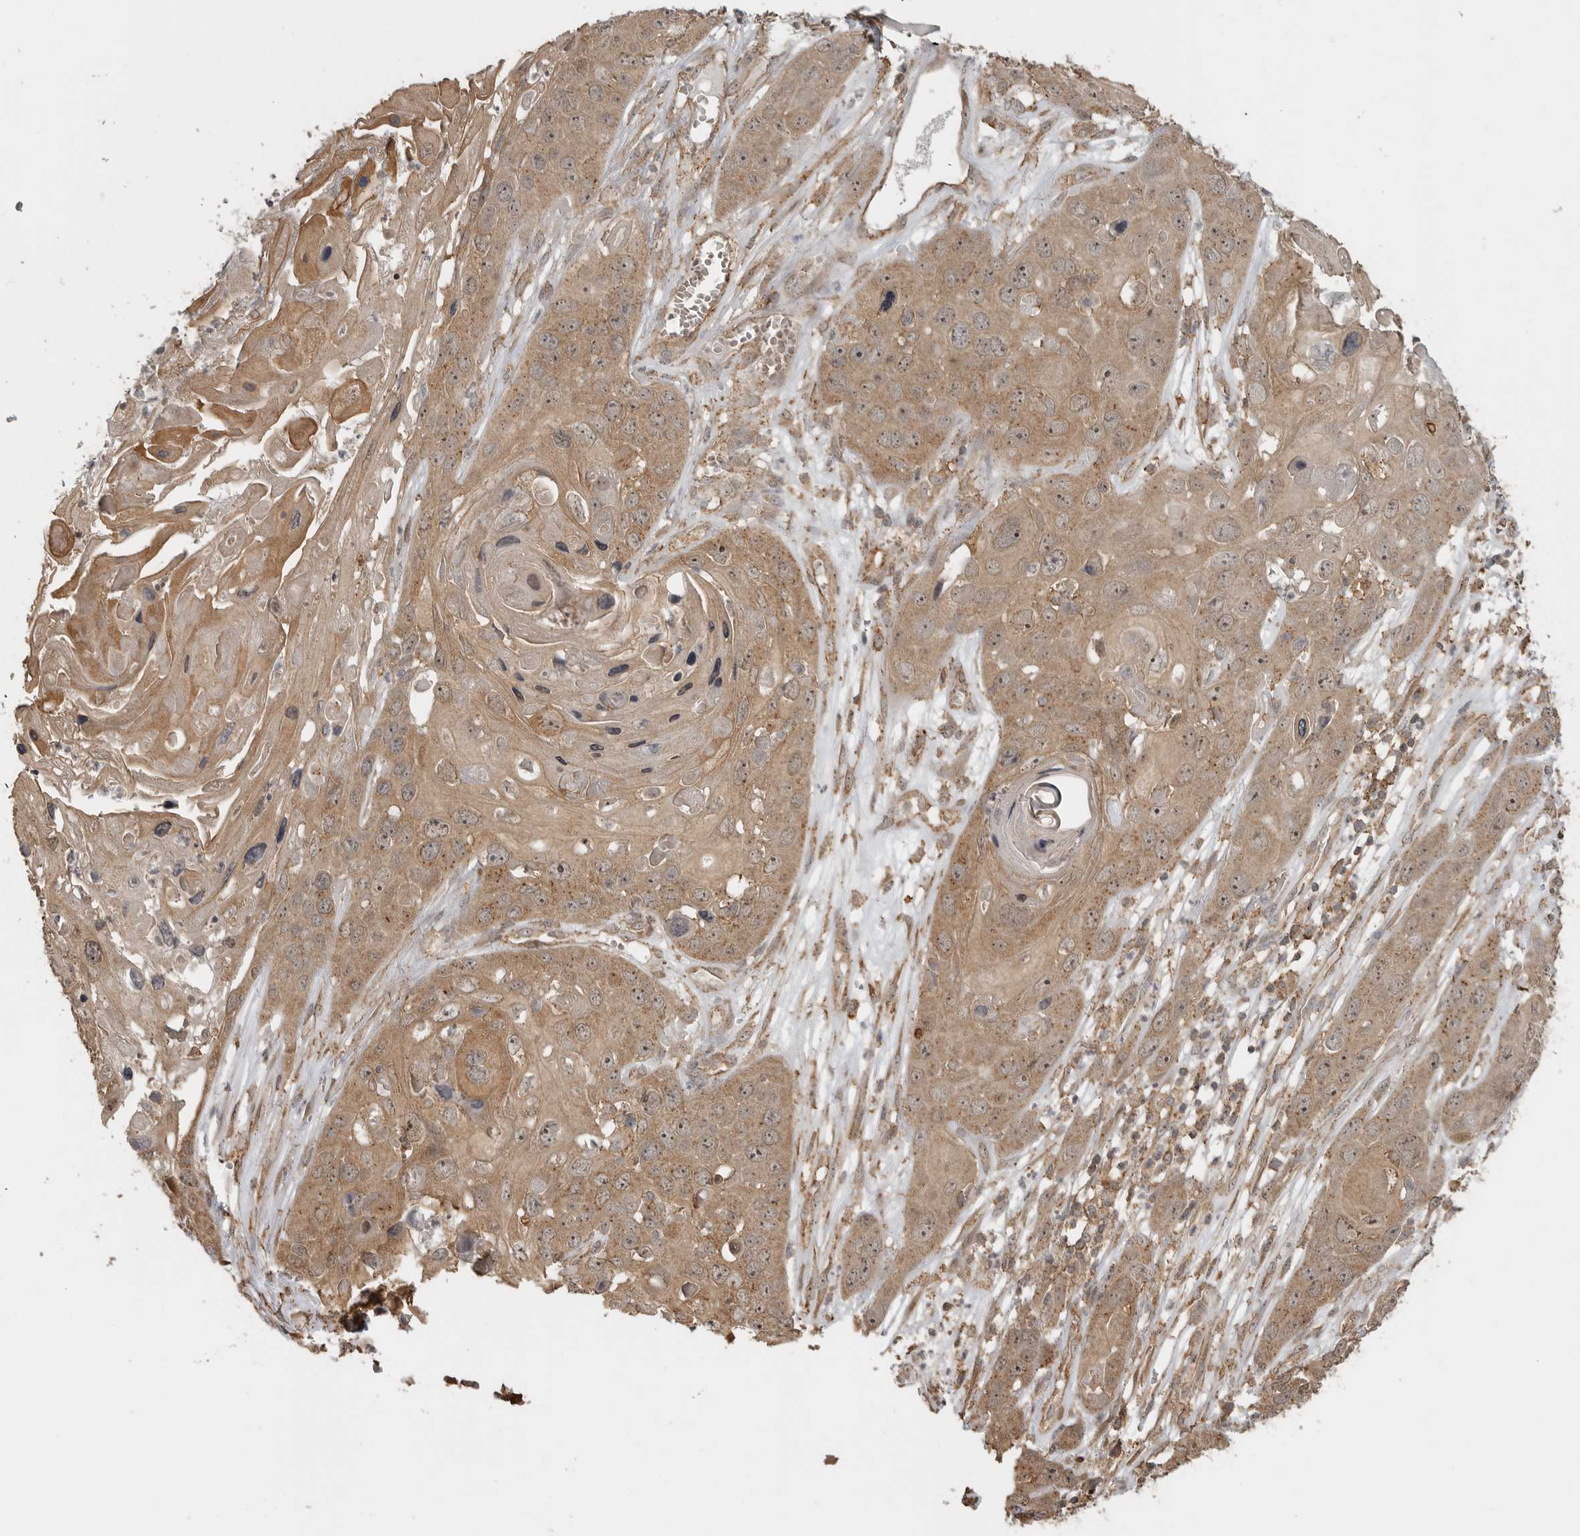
{"staining": {"intensity": "moderate", "quantity": ">75%", "location": "cytoplasmic/membranous"}, "tissue": "skin cancer", "cell_type": "Tumor cells", "image_type": "cancer", "snomed": [{"axis": "morphology", "description": "Squamous cell carcinoma, NOS"}, {"axis": "topography", "description": "Skin"}], "caption": "Skin cancer stained with a protein marker reveals moderate staining in tumor cells.", "gene": "LLGL1", "patient": {"sex": "male", "age": 55}}